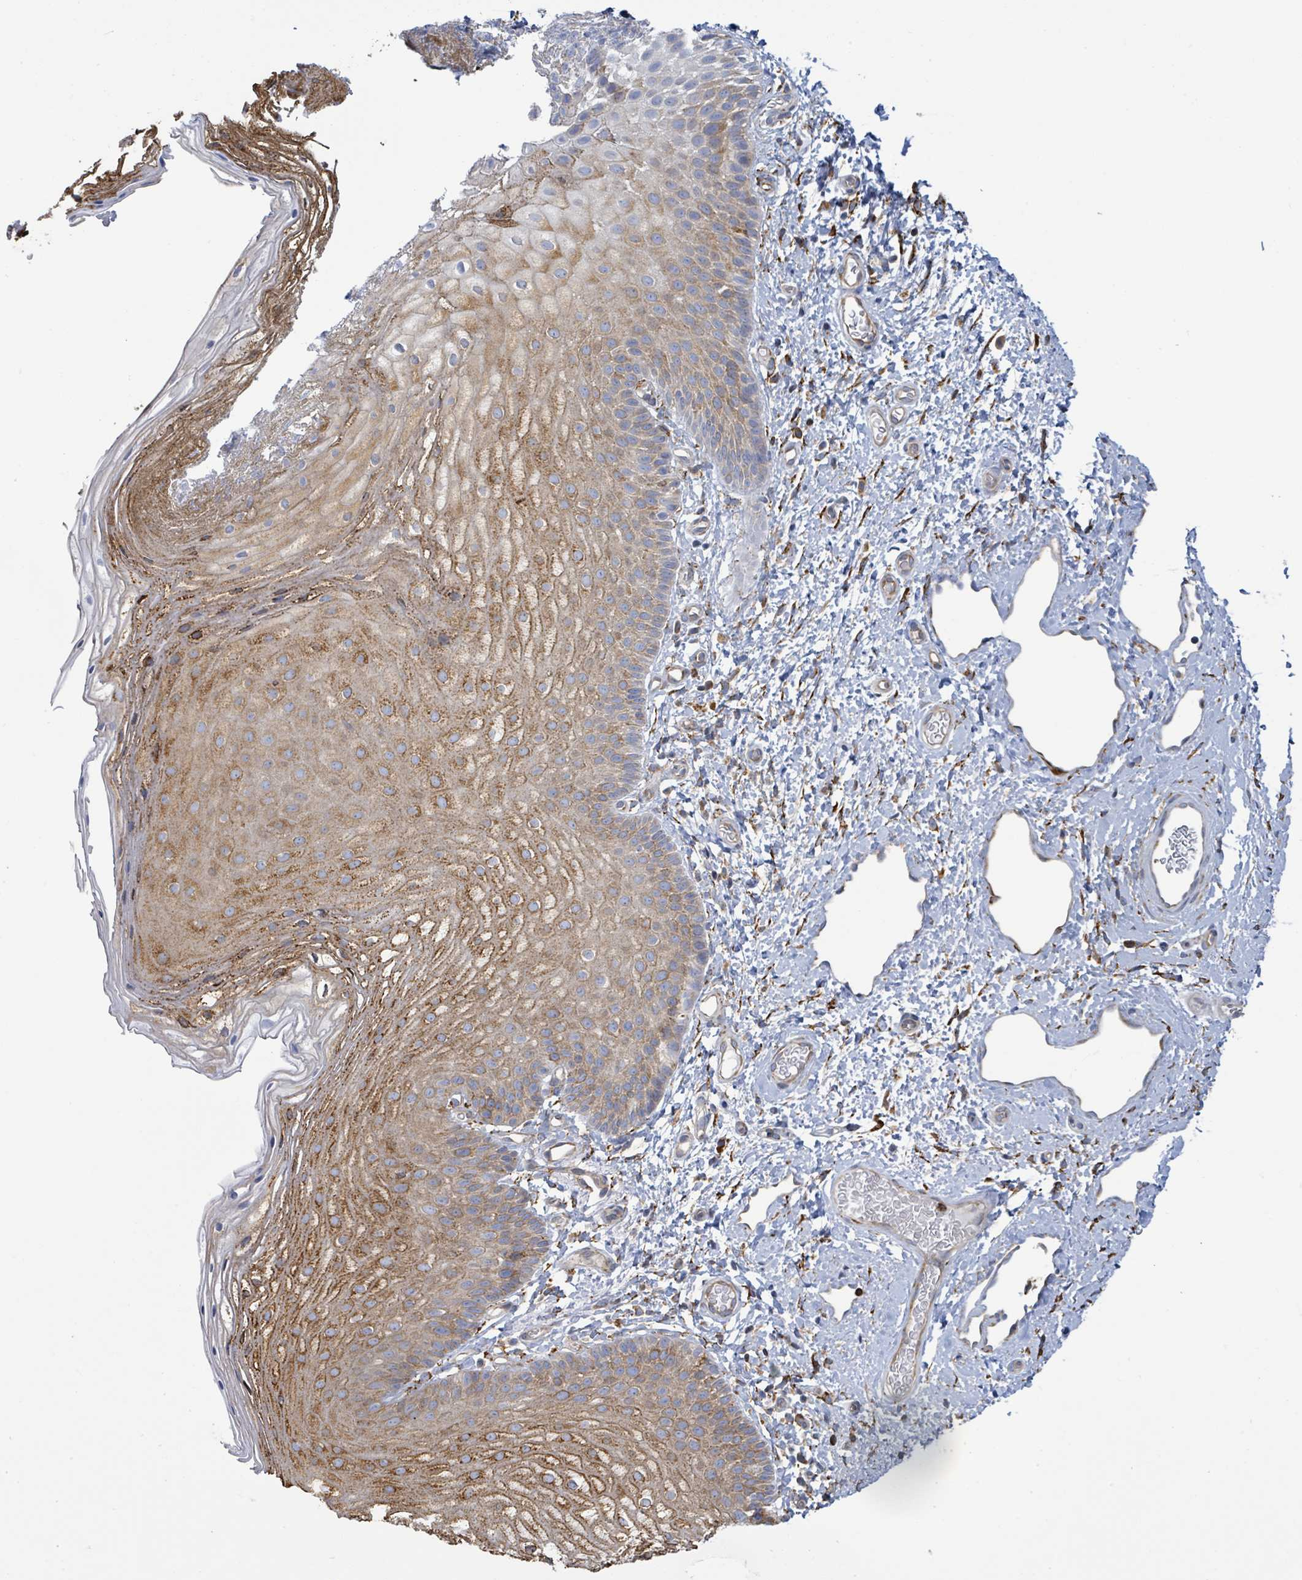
{"staining": {"intensity": "moderate", "quantity": ">75%", "location": "cytoplasmic/membranous"}, "tissue": "skin", "cell_type": "Epidermal cells", "image_type": "normal", "snomed": [{"axis": "morphology", "description": "Normal tissue, NOS"}, {"axis": "topography", "description": "Anal"}], "caption": "Skin stained with immunohistochemistry (IHC) shows moderate cytoplasmic/membranous staining in approximately >75% of epidermal cells.", "gene": "RFPL4AL1", "patient": {"sex": "female", "age": 40}}